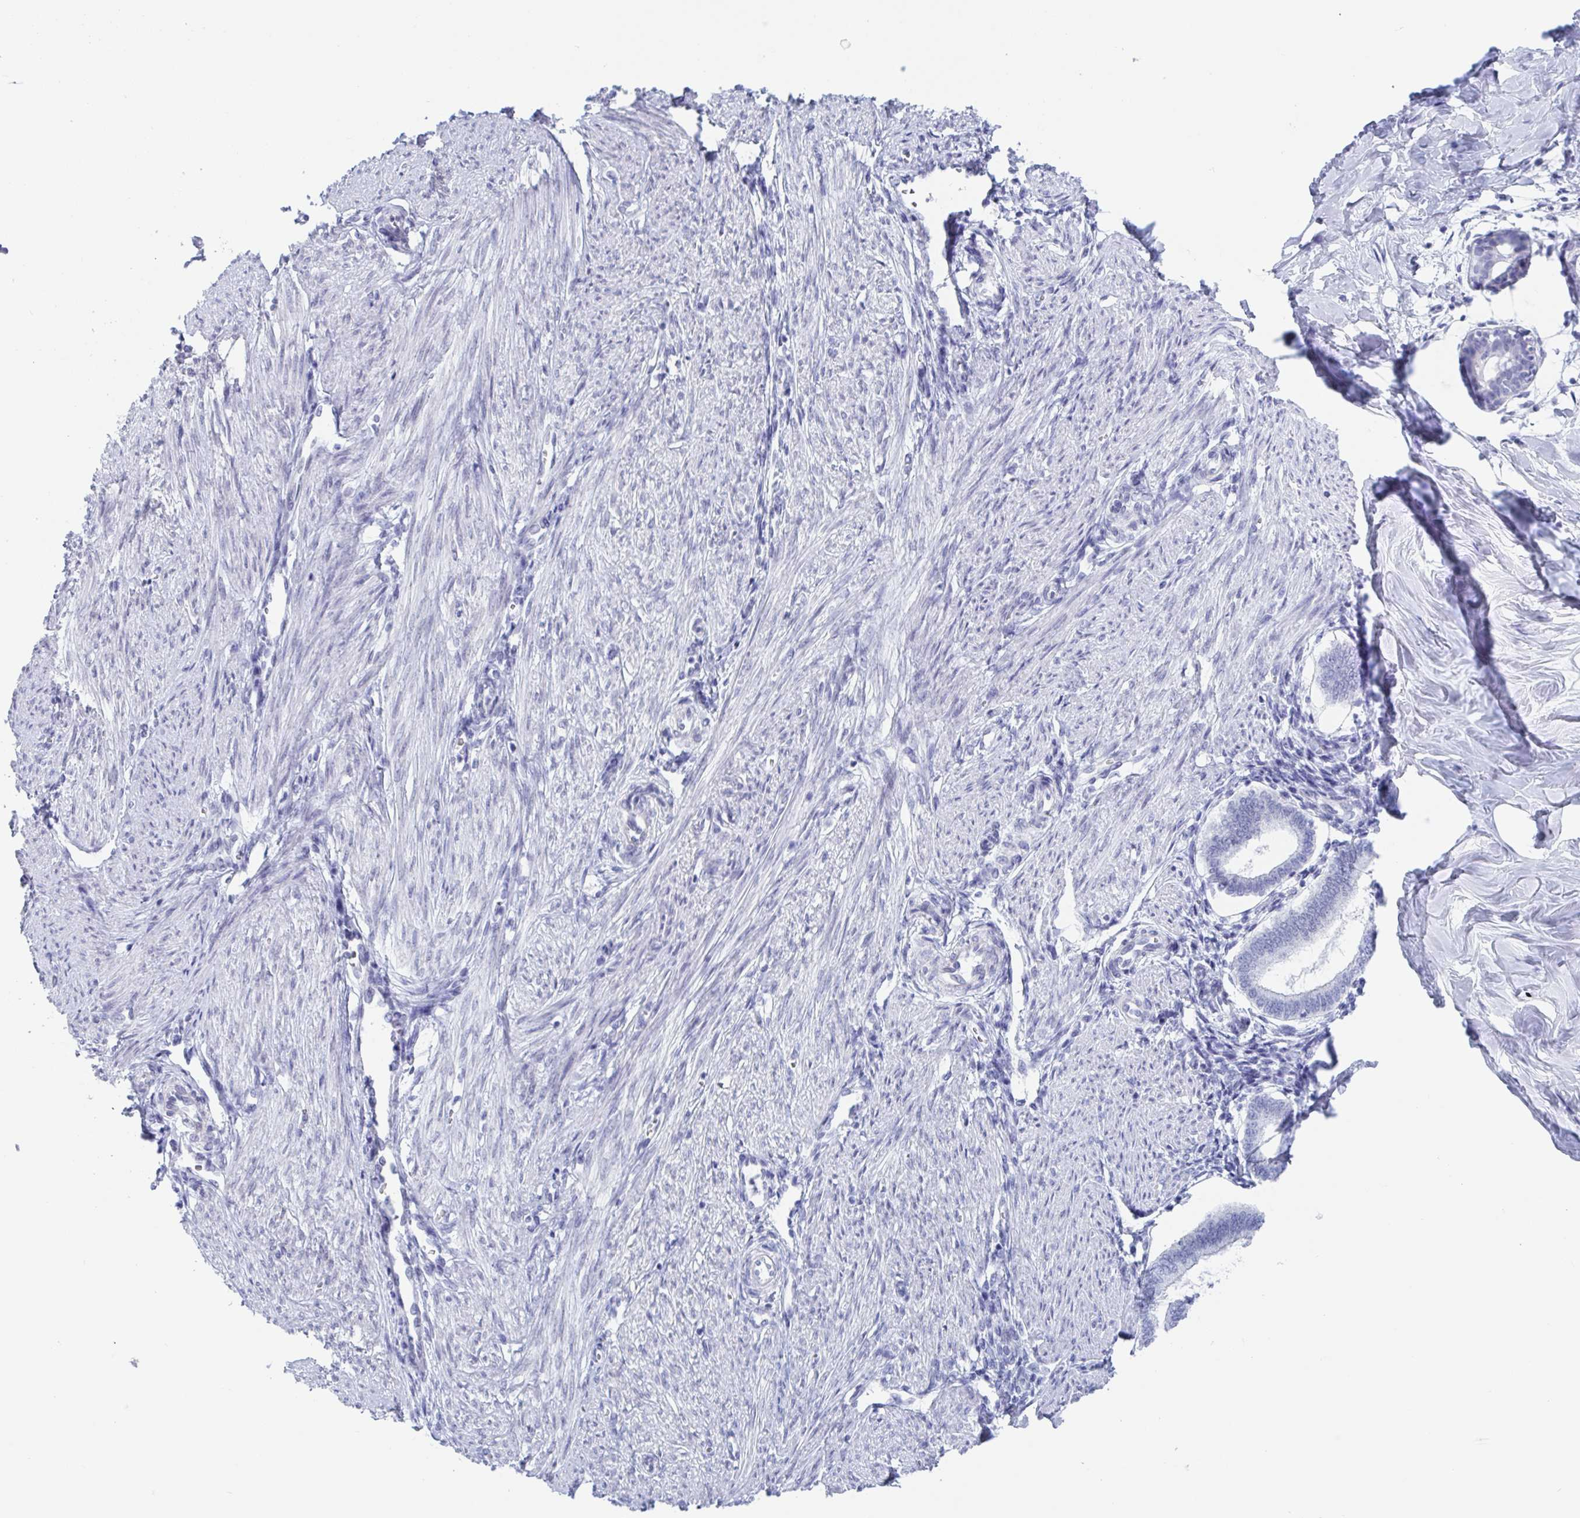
{"staining": {"intensity": "negative", "quantity": "none", "location": "none"}, "tissue": "endometrium", "cell_type": "Cells in endometrial stroma", "image_type": "normal", "snomed": [{"axis": "morphology", "description": "Normal tissue, NOS"}, {"axis": "topography", "description": "Endometrium"}], "caption": "This micrograph is of unremarkable endometrium stained with immunohistochemistry to label a protein in brown with the nuclei are counter-stained blue. There is no expression in cells in endometrial stroma. (Immunohistochemistry (ihc), brightfield microscopy, high magnification).", "gene": "CDX4", "patient": {"sex": "female", "age": 24}}